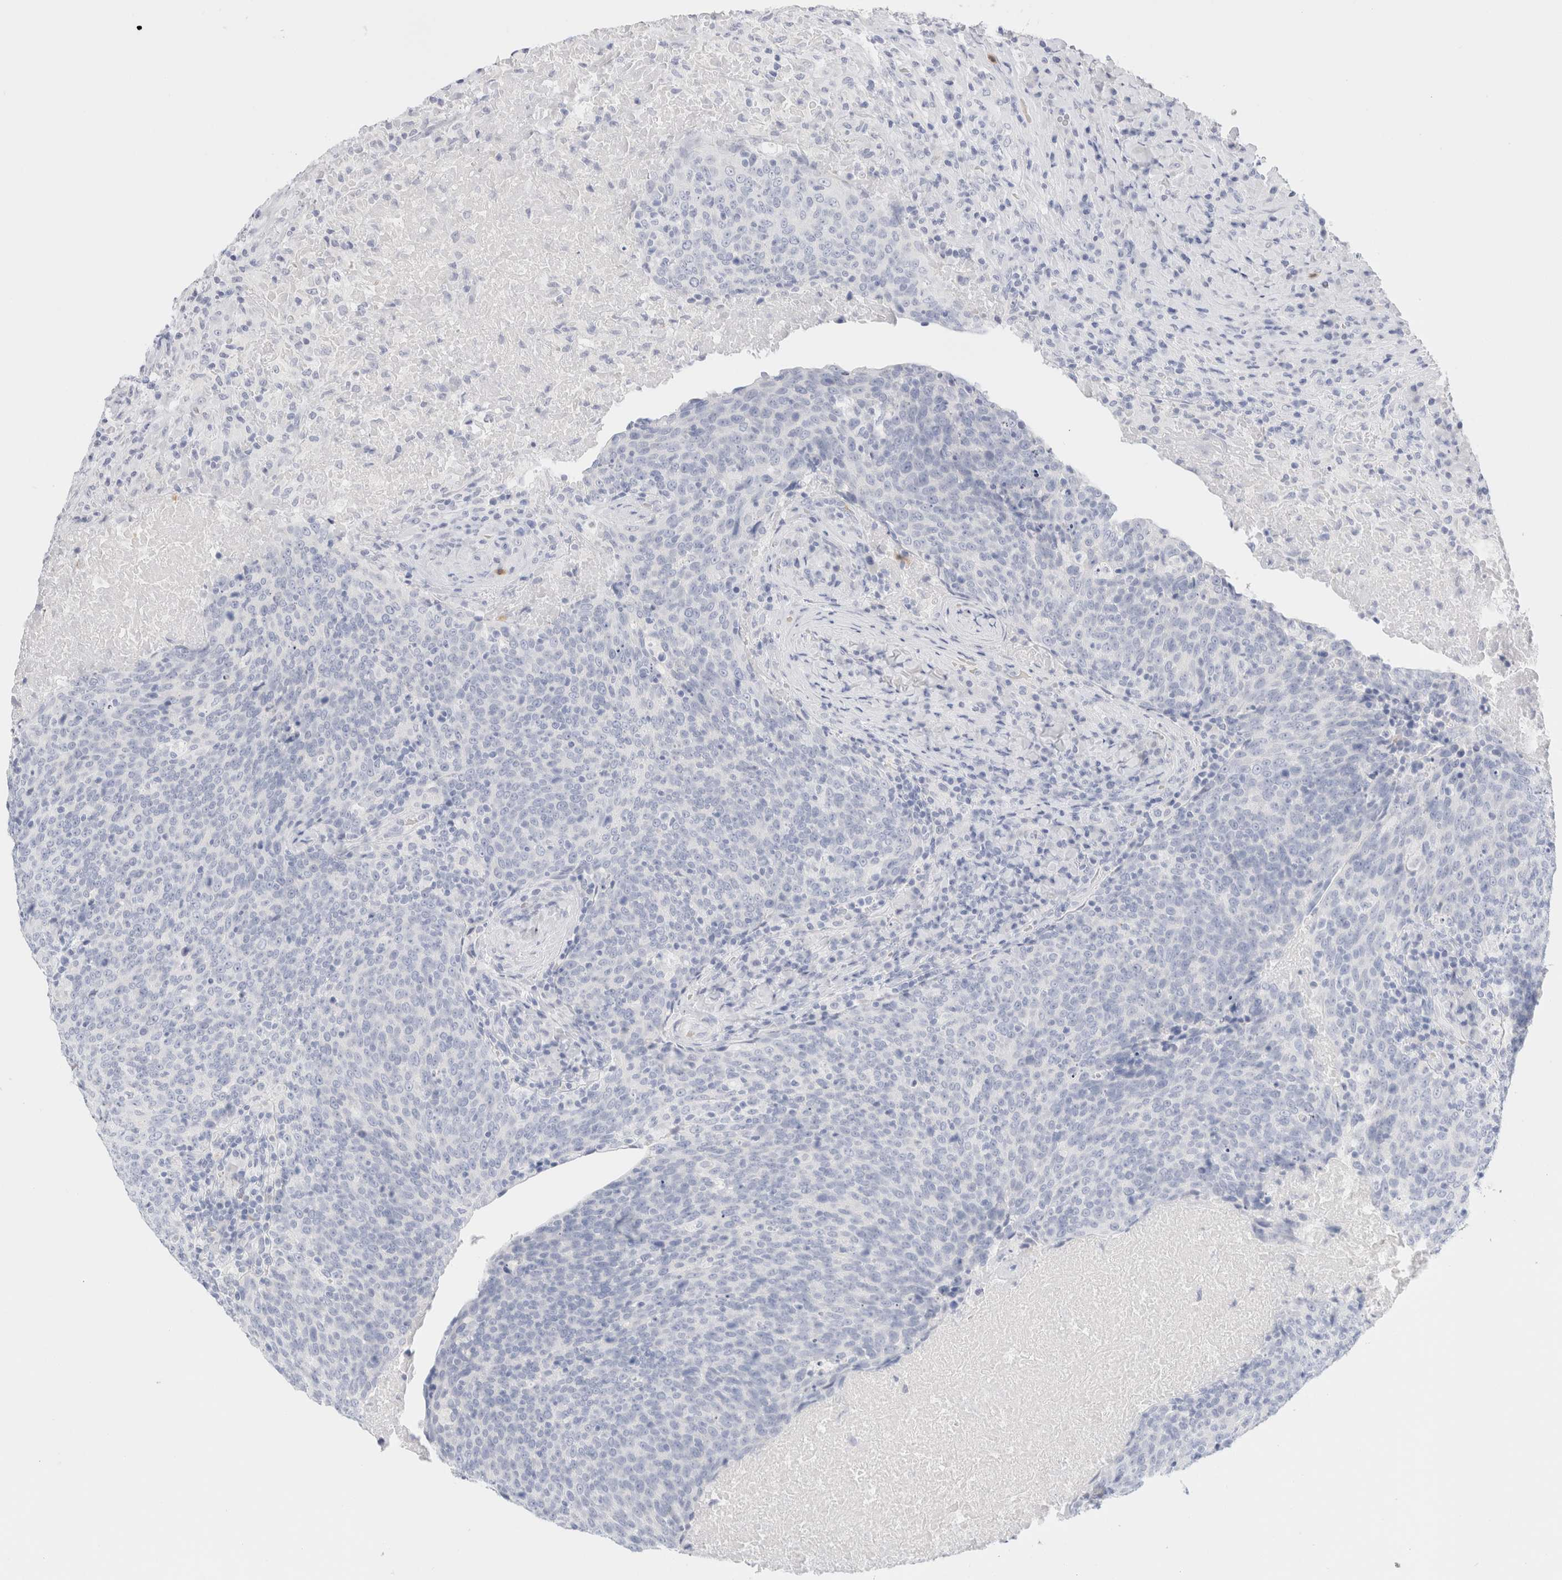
{"staining": {"intensity": "negative", "quantity": "none", "location": "none"}, "tissue": "head and neck cancer", "cell_type": "Tumor cells", "image_type": "cancer", "snomed": [{"axis": "morphology", "description": "Squamous cell carcinoma, NOS"}, {"axis": "morphology", "description": "Squamous cell carcinoma, metastatic, NOS"}, {"axis": "topography", "description": "Lymph node"}, {"axis": "topography", "description": "Head-Neck"}], "caption": "DAB (3,3'-diaminobenzidine) immunohistochemical staining of human head and neck metastatic squamous cell carcinoma reveals no significant positivity in tumor cells. The staining is performed using DAB (3,3'-diaminobenzidine) brown chromogen with nuclei counter-stained in using hematoxylin.", "gene": "ARG1", "patient": {"sex": "male", "age": 62}}